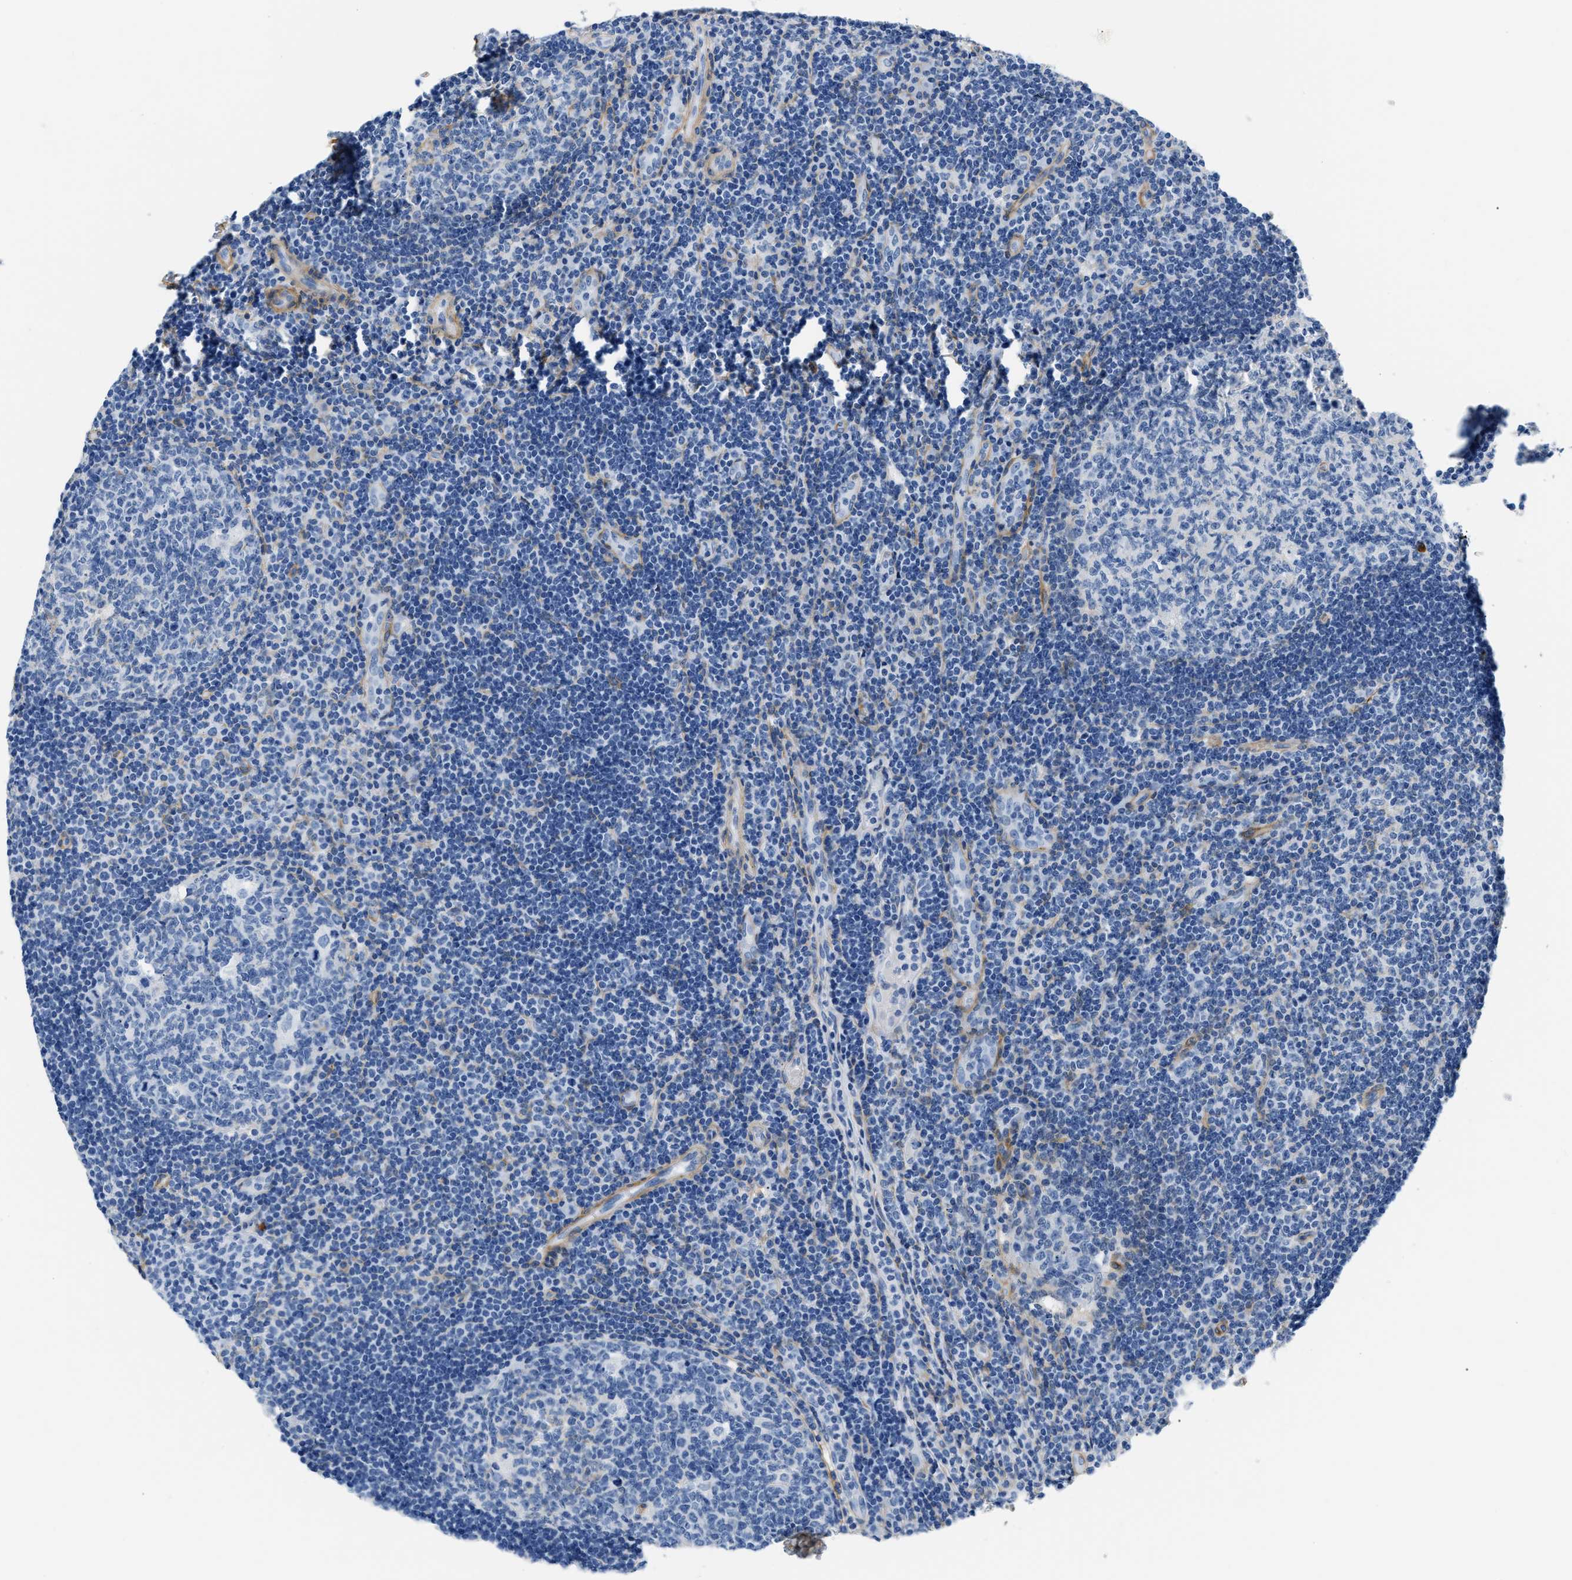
{"staining": {"intensity": "negative", "quantity": "none", "location": "none"}, "tissue": "tonsil", "cell_type": "Germinal center cells", "image_type": "normal", "snomed": [{"axis": "morphology", "description": "Normal tissue, NOS"}, {"axis": "topography", "description": "Tonsil"}], "caption": "DAB (3,3'-diaminobenzidine) immunohistochemical staining of normal human tonsil shows no significant positivity in germinal center cells.", "gene": "PDGFRB", "patient": {"sex": "female", "age": 40}}